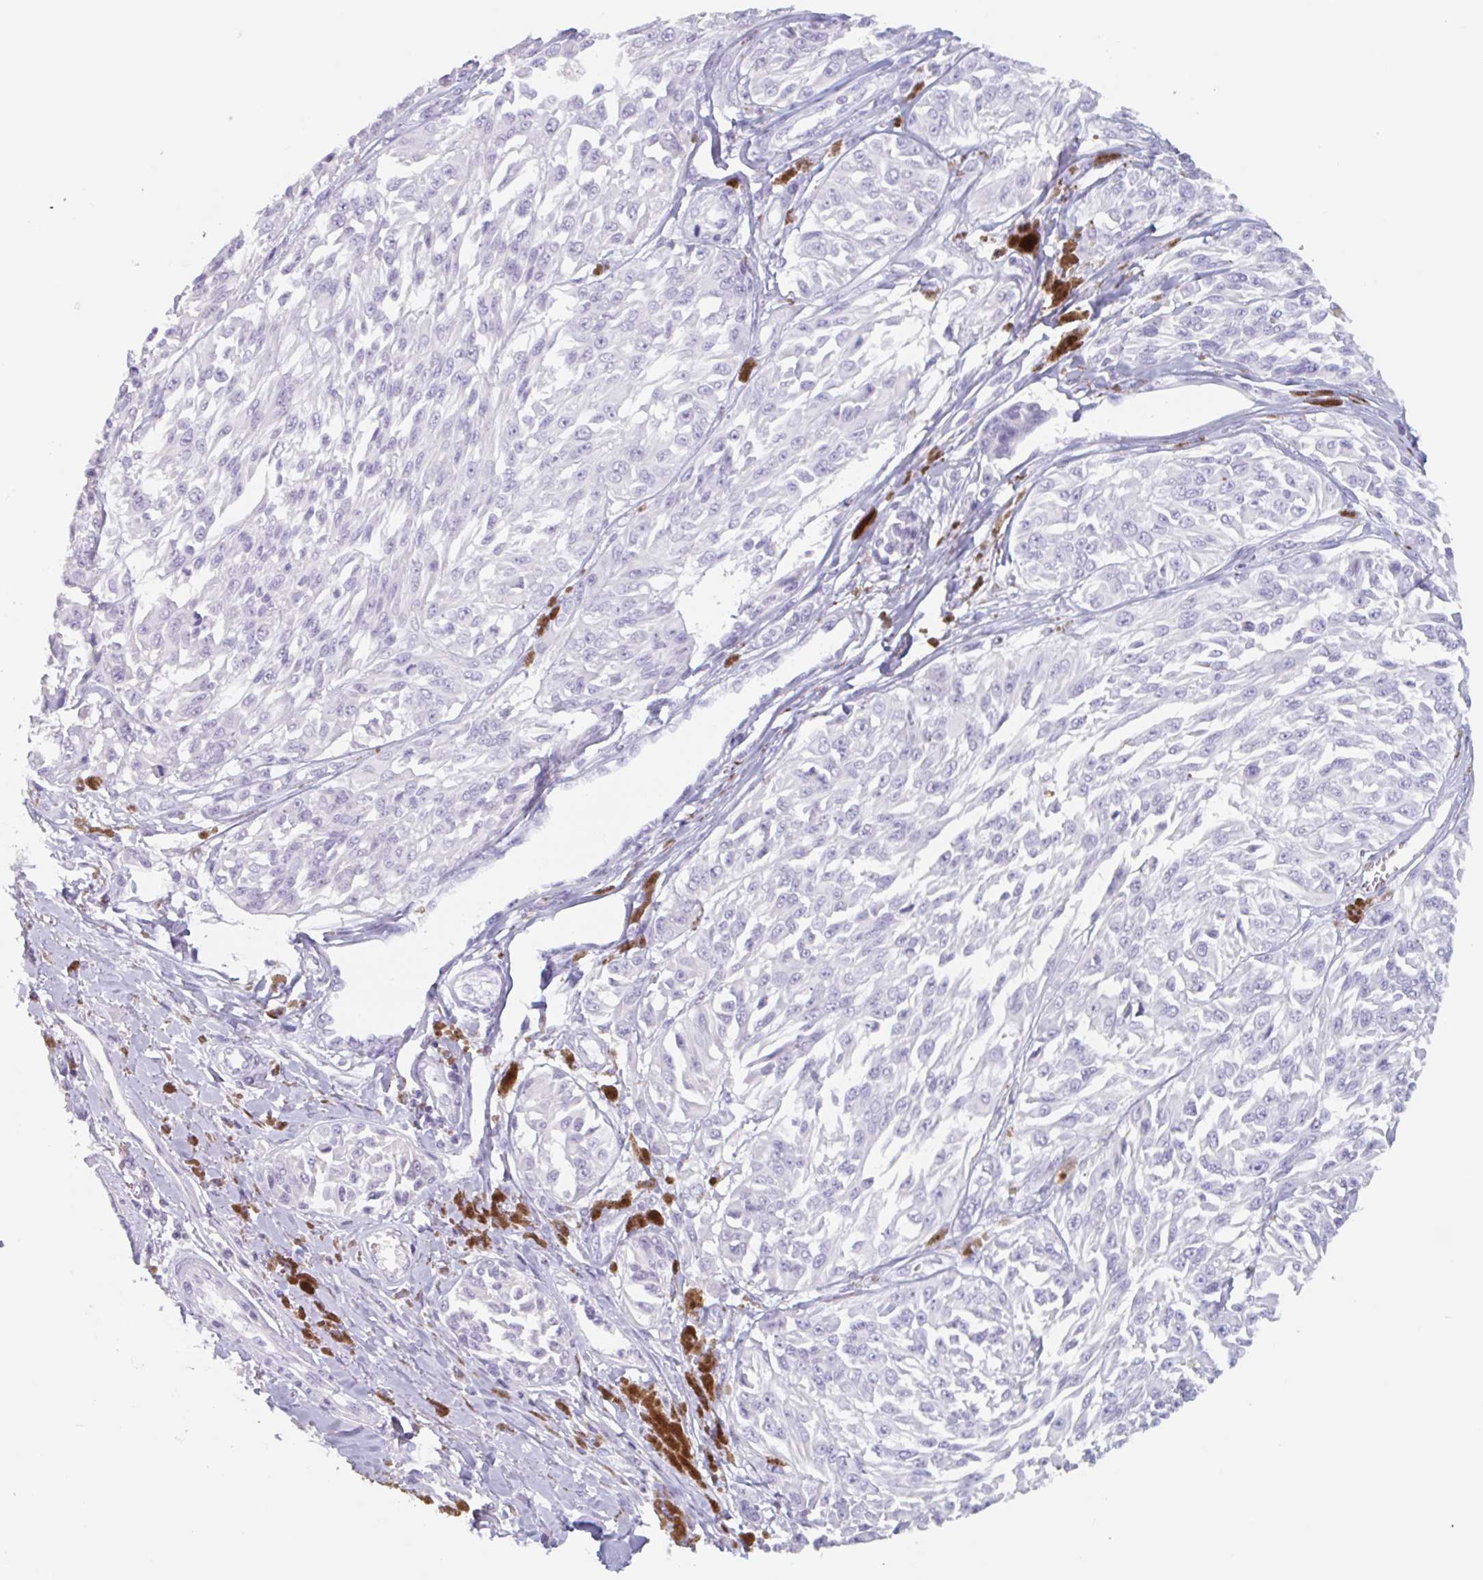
{"staining": {"intensity": "negative", "quantity": "none", "location": "none"}, "tissue": "melanoma", "cell_type": "Tumor cells", "image_type": "cancer", "snomed": [{"axis": "morphology", "description": "Malignant melanoma, NOS"}, {"axis": "topography", "description": "Skin"}], "caption": "A photomicrograph of melanoma stained for a protein exhibits no brown staining in tumor cells. Nuclei are stained in blue.", "gene": "EMC4", "patient": {"sex": "male", "age": 94}}